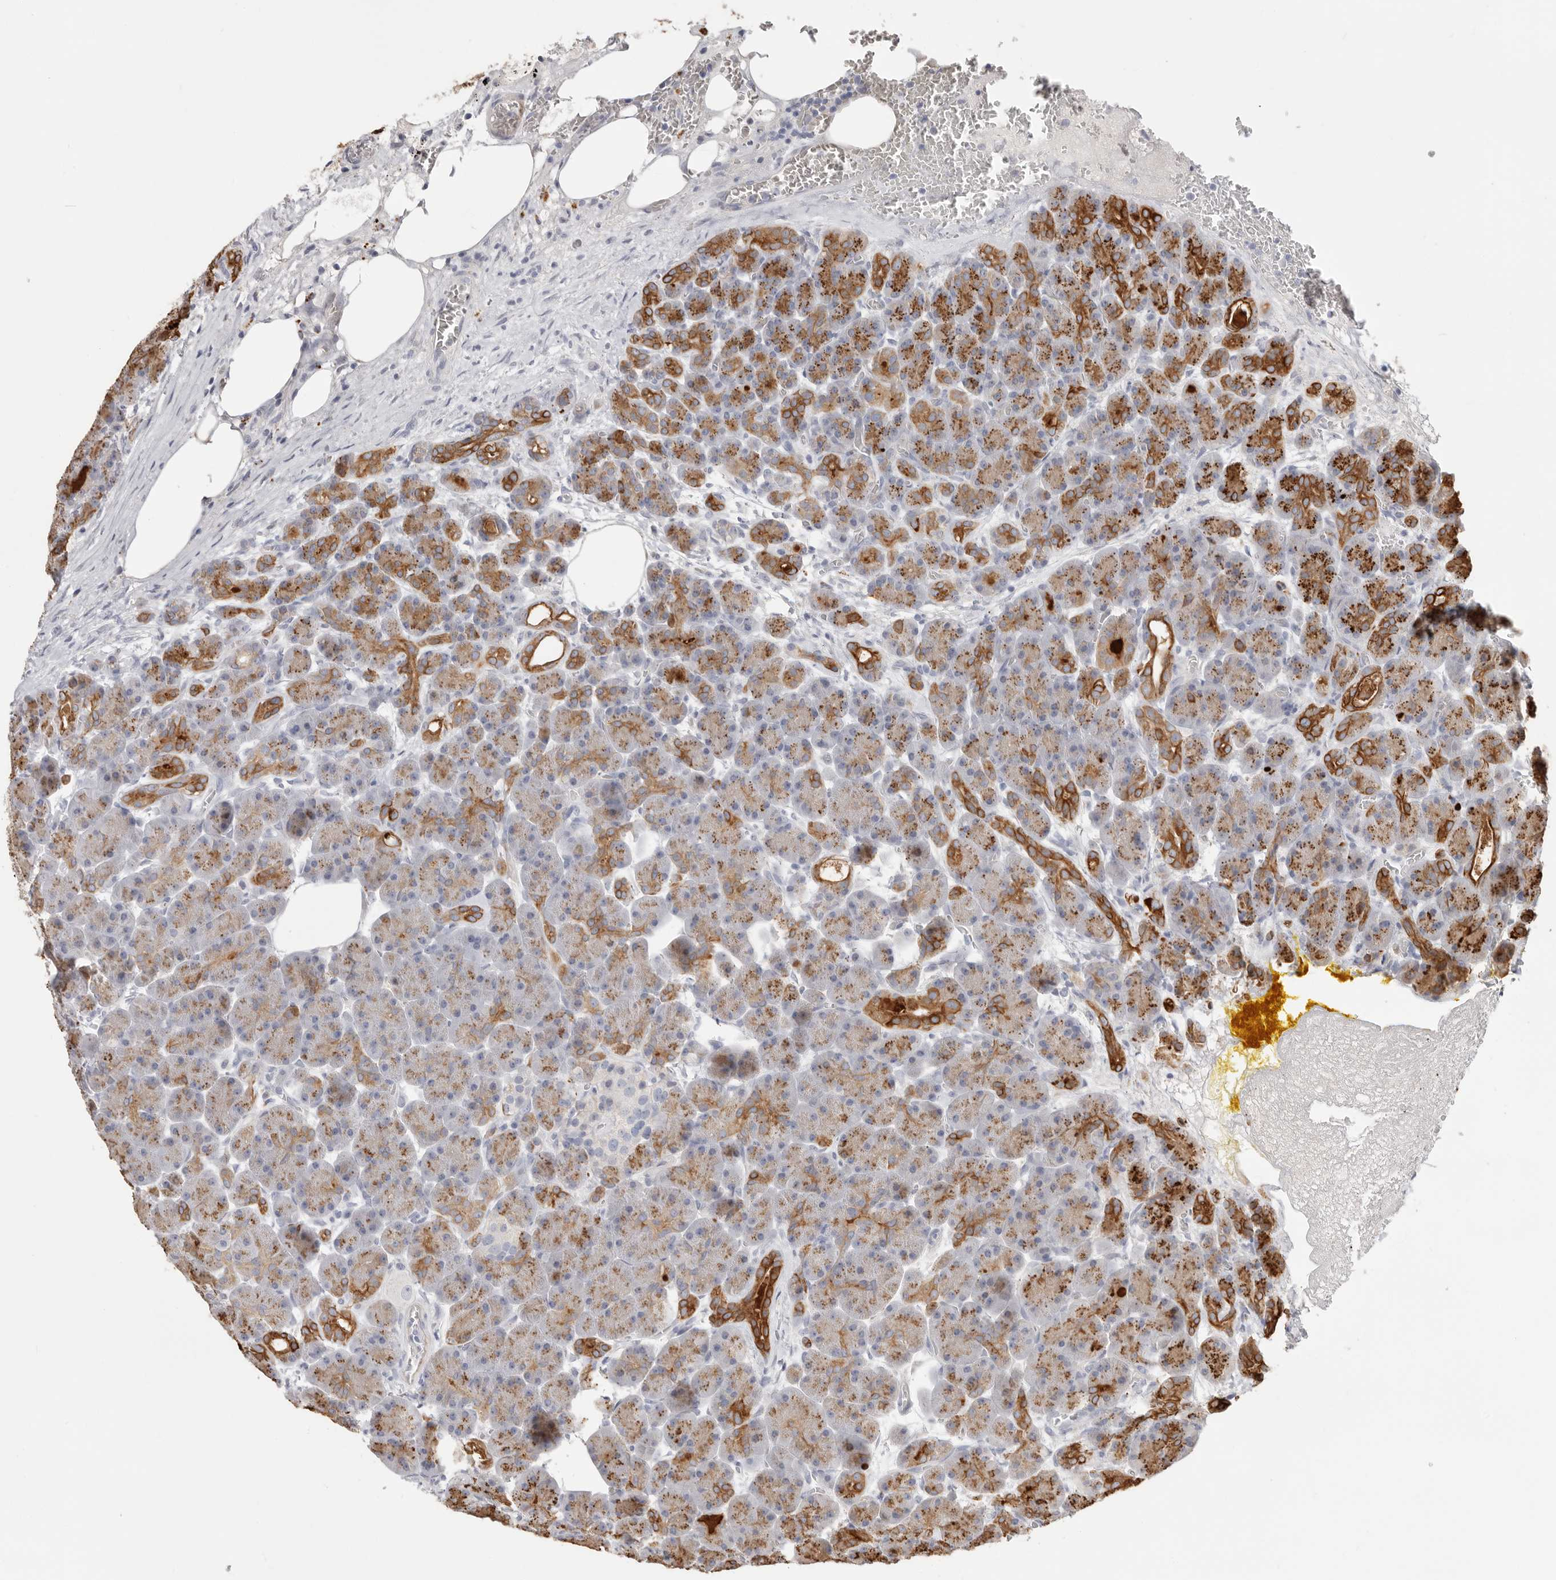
{"staining": {"intensity": "strong", "quantity": "25%-75%", "location": "cytoplasmic/membranous"}, "tissue": "pancreas", "cell_type": "Exocrine glandular cells", "image_type": "normal", "snomed": [{"axis": "morphology", "description": "Normal tissue, NOS"}, {"axis": "topography", "description": "Pancreas"}], "caption": "Unremarkable pancreas was stained to show a protein in brown. There is high levels of strong cytoplasmic/membranous positivity in about 25%-75% of exocrine glandular cells.", "gene": "USH1C", "patient": {"sex": "male", "age": 63}}